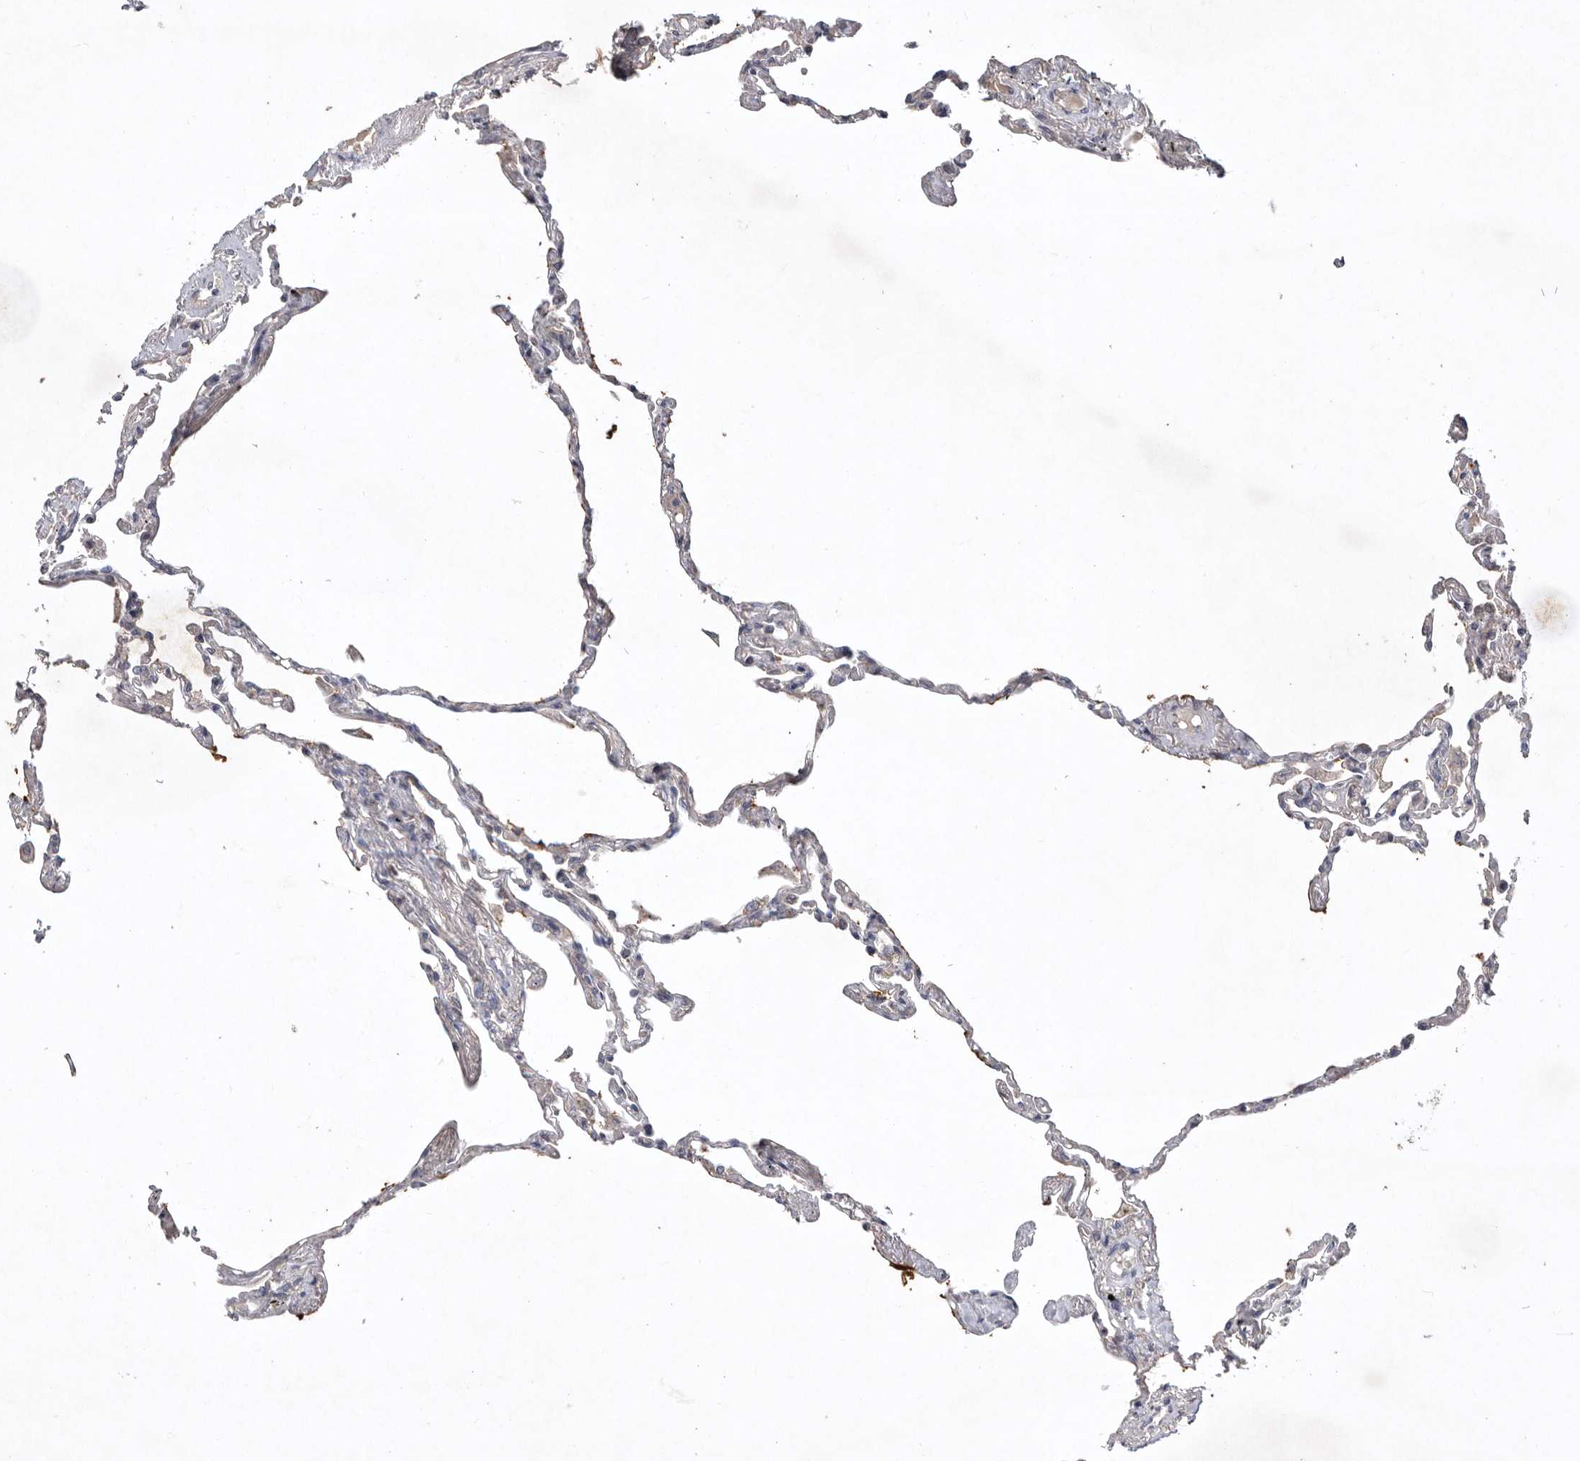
{"staining": {"intensity": "weak", "quantity": "<25%", "location": "cytoplasmic/membranous"}, "tissue": "lung", "cell_type": "Alveolar cells", "image_type": "normal", "snomed": [{"axis": "morphology", "description": "Normal tissue, NOS"}, {"axis": "topography", "description": "Lung"}], "caption": "An image of human lung is negative for staining in alveolar cells.", "gene": "TNFSF14", "patient": {"sex": "female", "age": 67}}